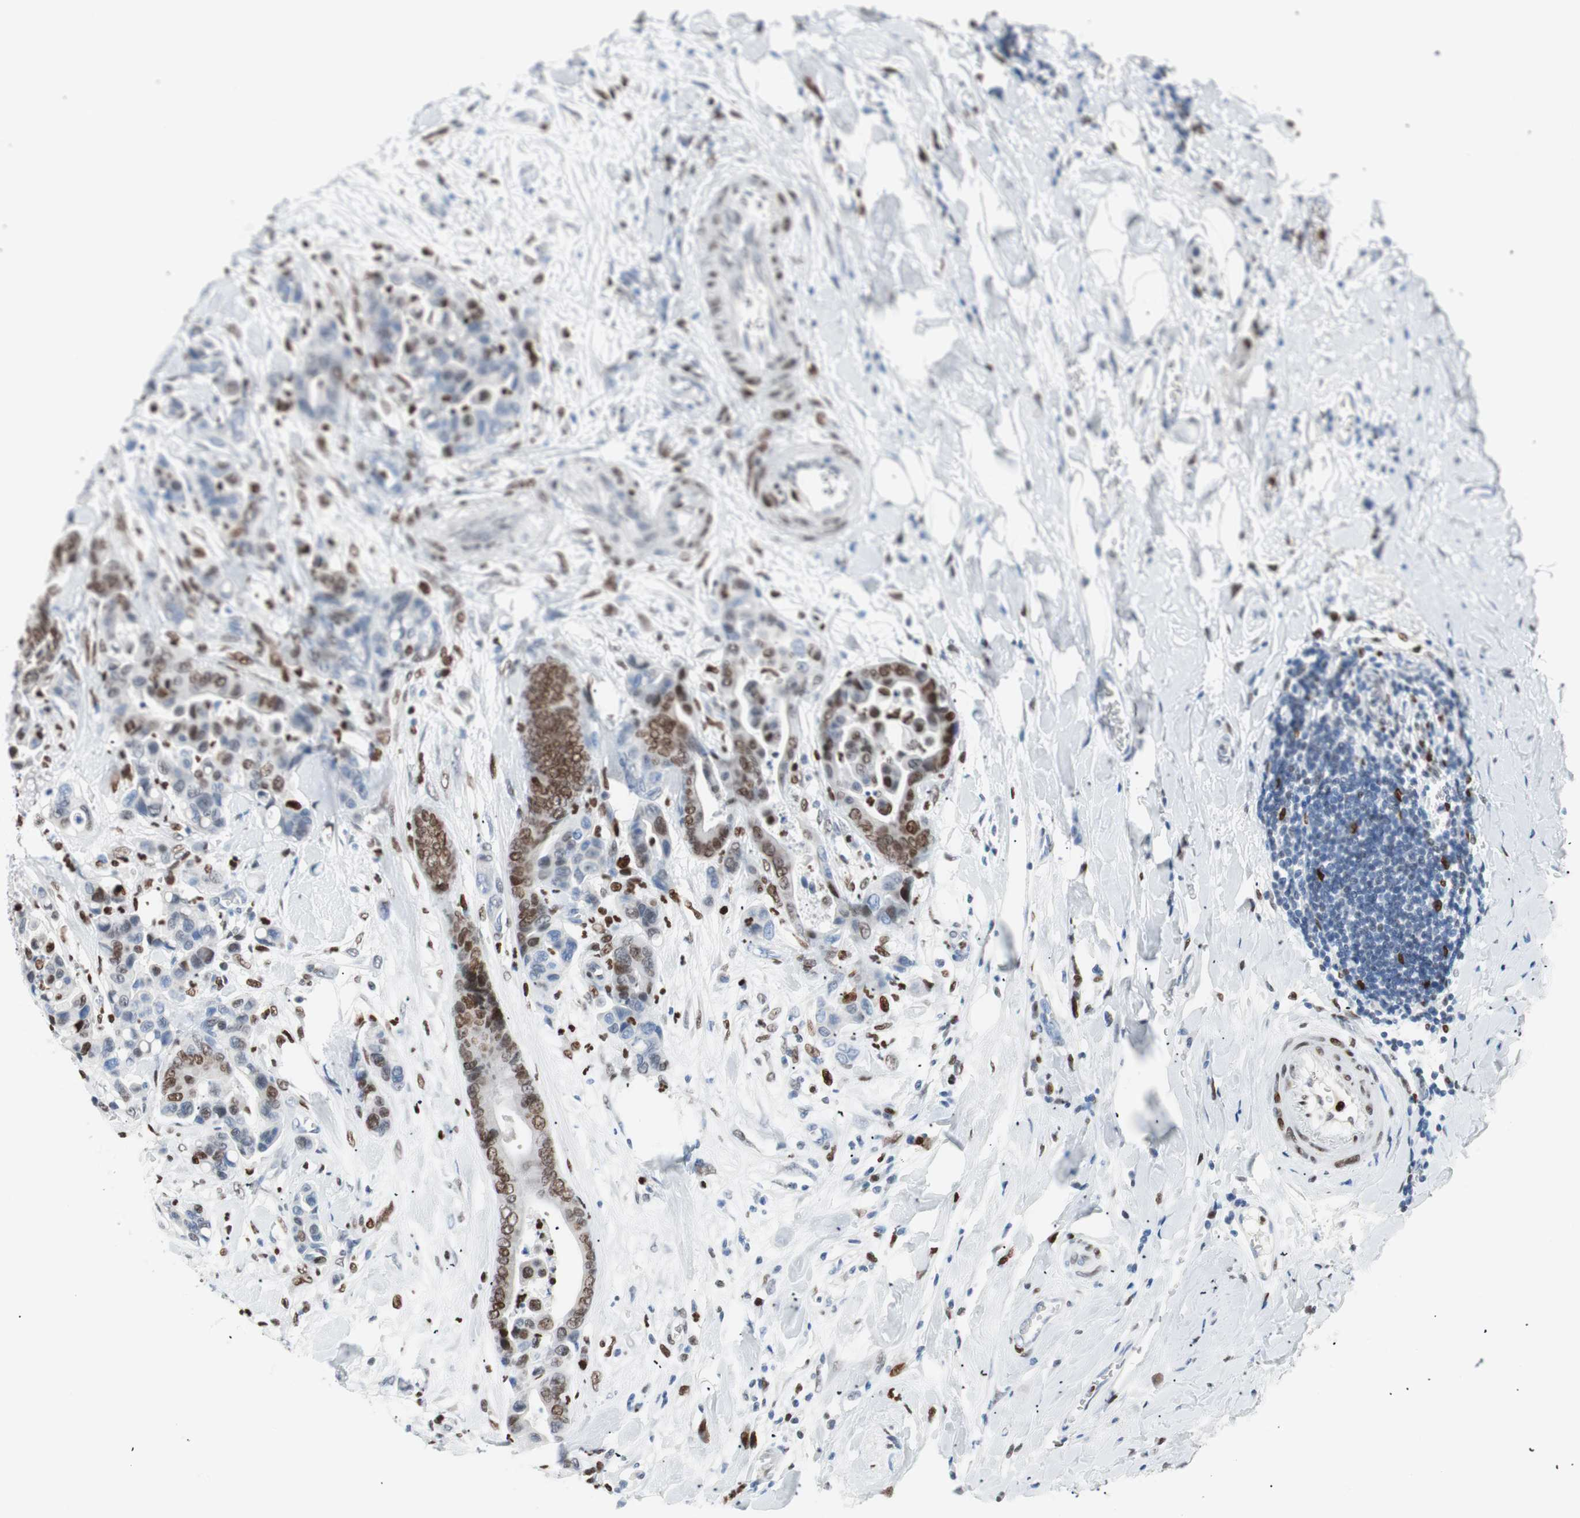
{"staining": {"intensity": "moderate", "quantity": ">75%", "location": "nuclear"}, "tissue": "colorectal cancer", "cell_type": "Tumor cells", "image_type": "cancer", "snomed": [{"axis": "morphology", "description": "Normal tissue, NOS"}, {"axis": "morphology", "description": "Adenocarcinoma, NOS"}, {"axis": "topography", "description": "Colon"}], "caption": "Colorectal cancer (adenocarcinoma) was stained to show a protein in brown. There is medium levels of moderate nuclear expression in approximately >75% of tumor cells.", "gene": "CEBPB", "patient": {"sex": "male", "age": 82}}